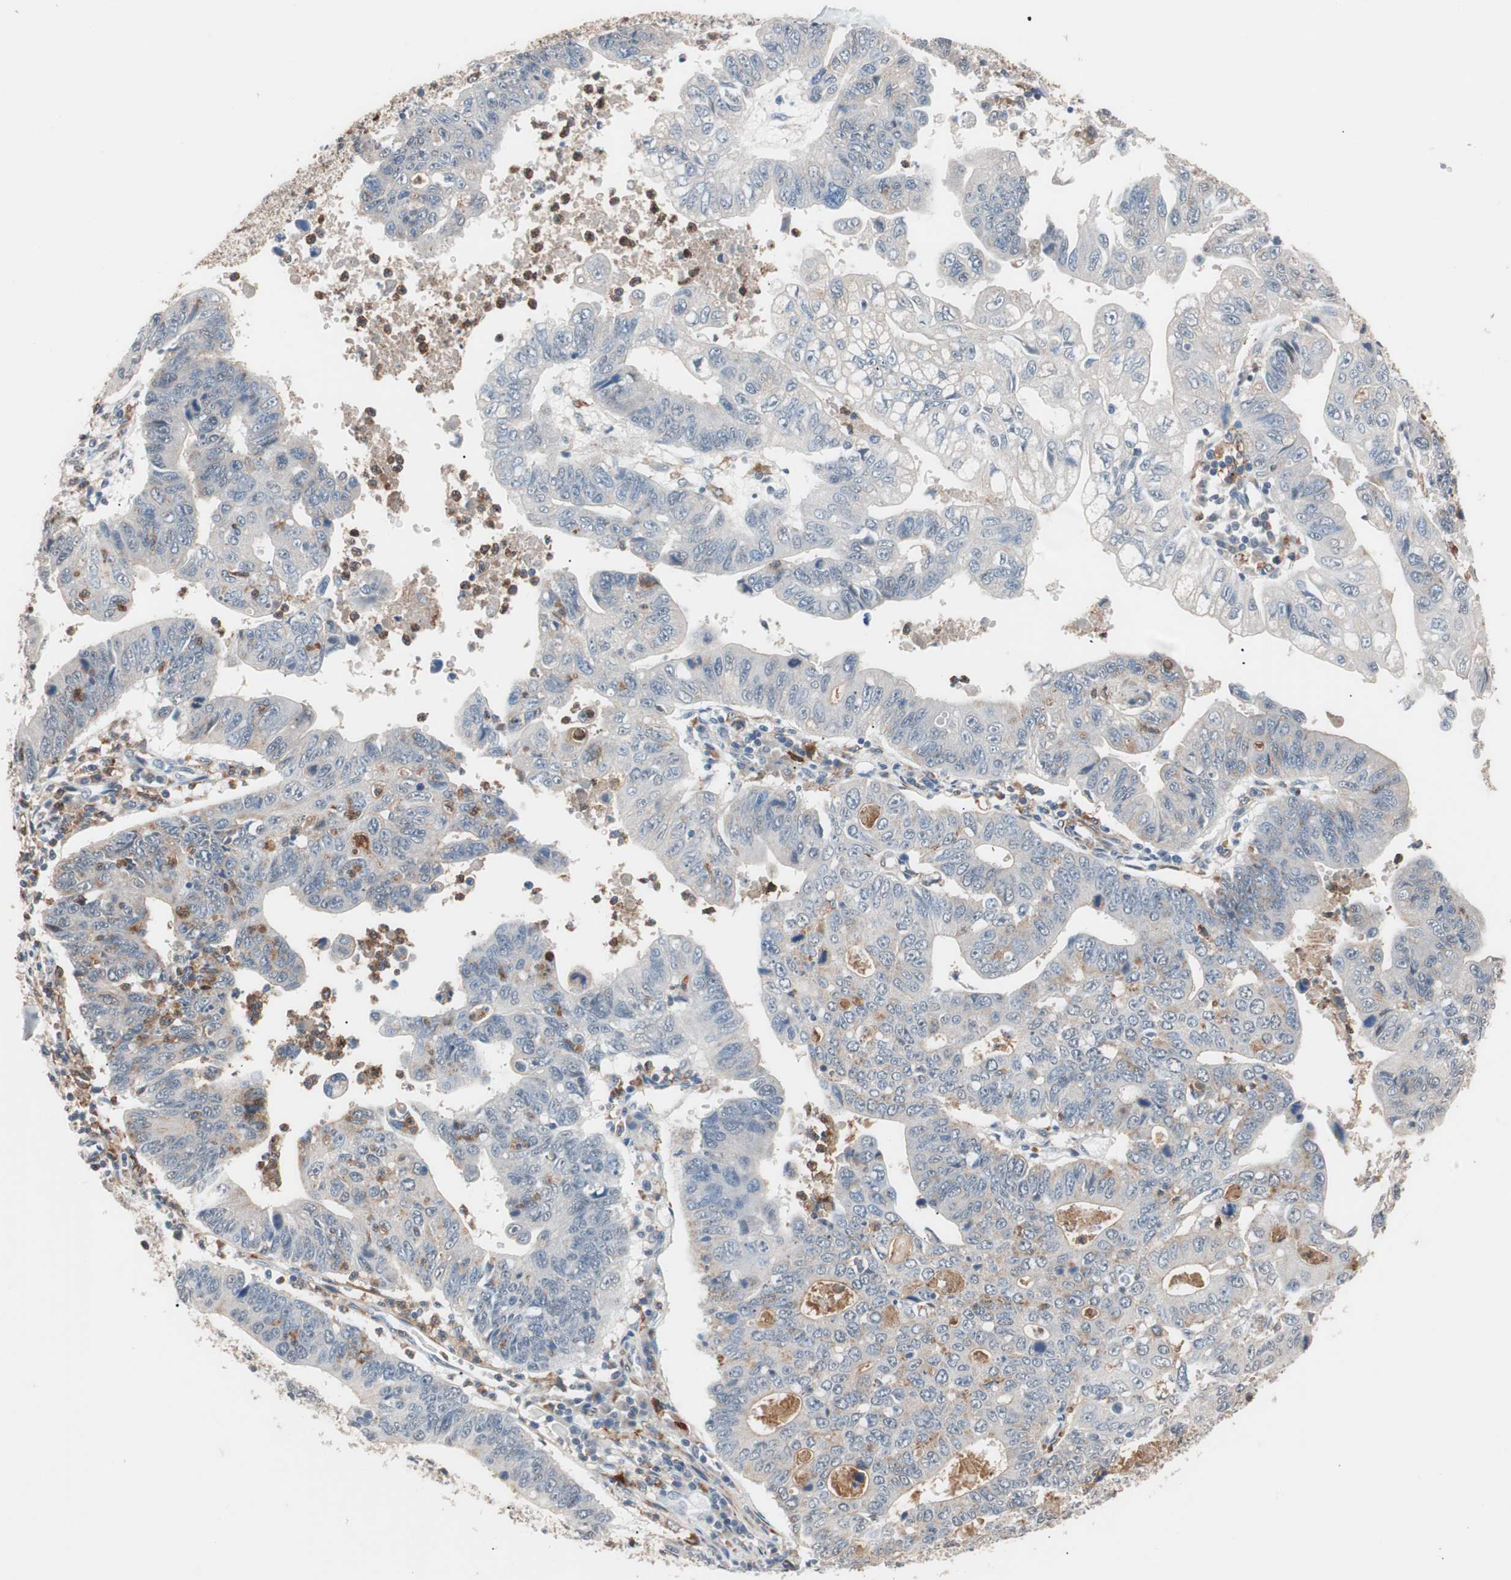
{"staining": {"intensity": "negative", "quantity": "none", "location": "none"}, "tissue": "stomach cancer", "cell_type": "Tumor cells", "image_type": "cancer", "snomed": [{"axis": "morphology", "description": "Adenocarcinoma, NOS"}, {"axis": "topography", "description": "Stomach"}], "caption": "Image shows no significant protein expression in tumor cells of stomach adenocarcinoma.", "gene": "LITAF", "patient": {"sex": "male", "age": 59}}